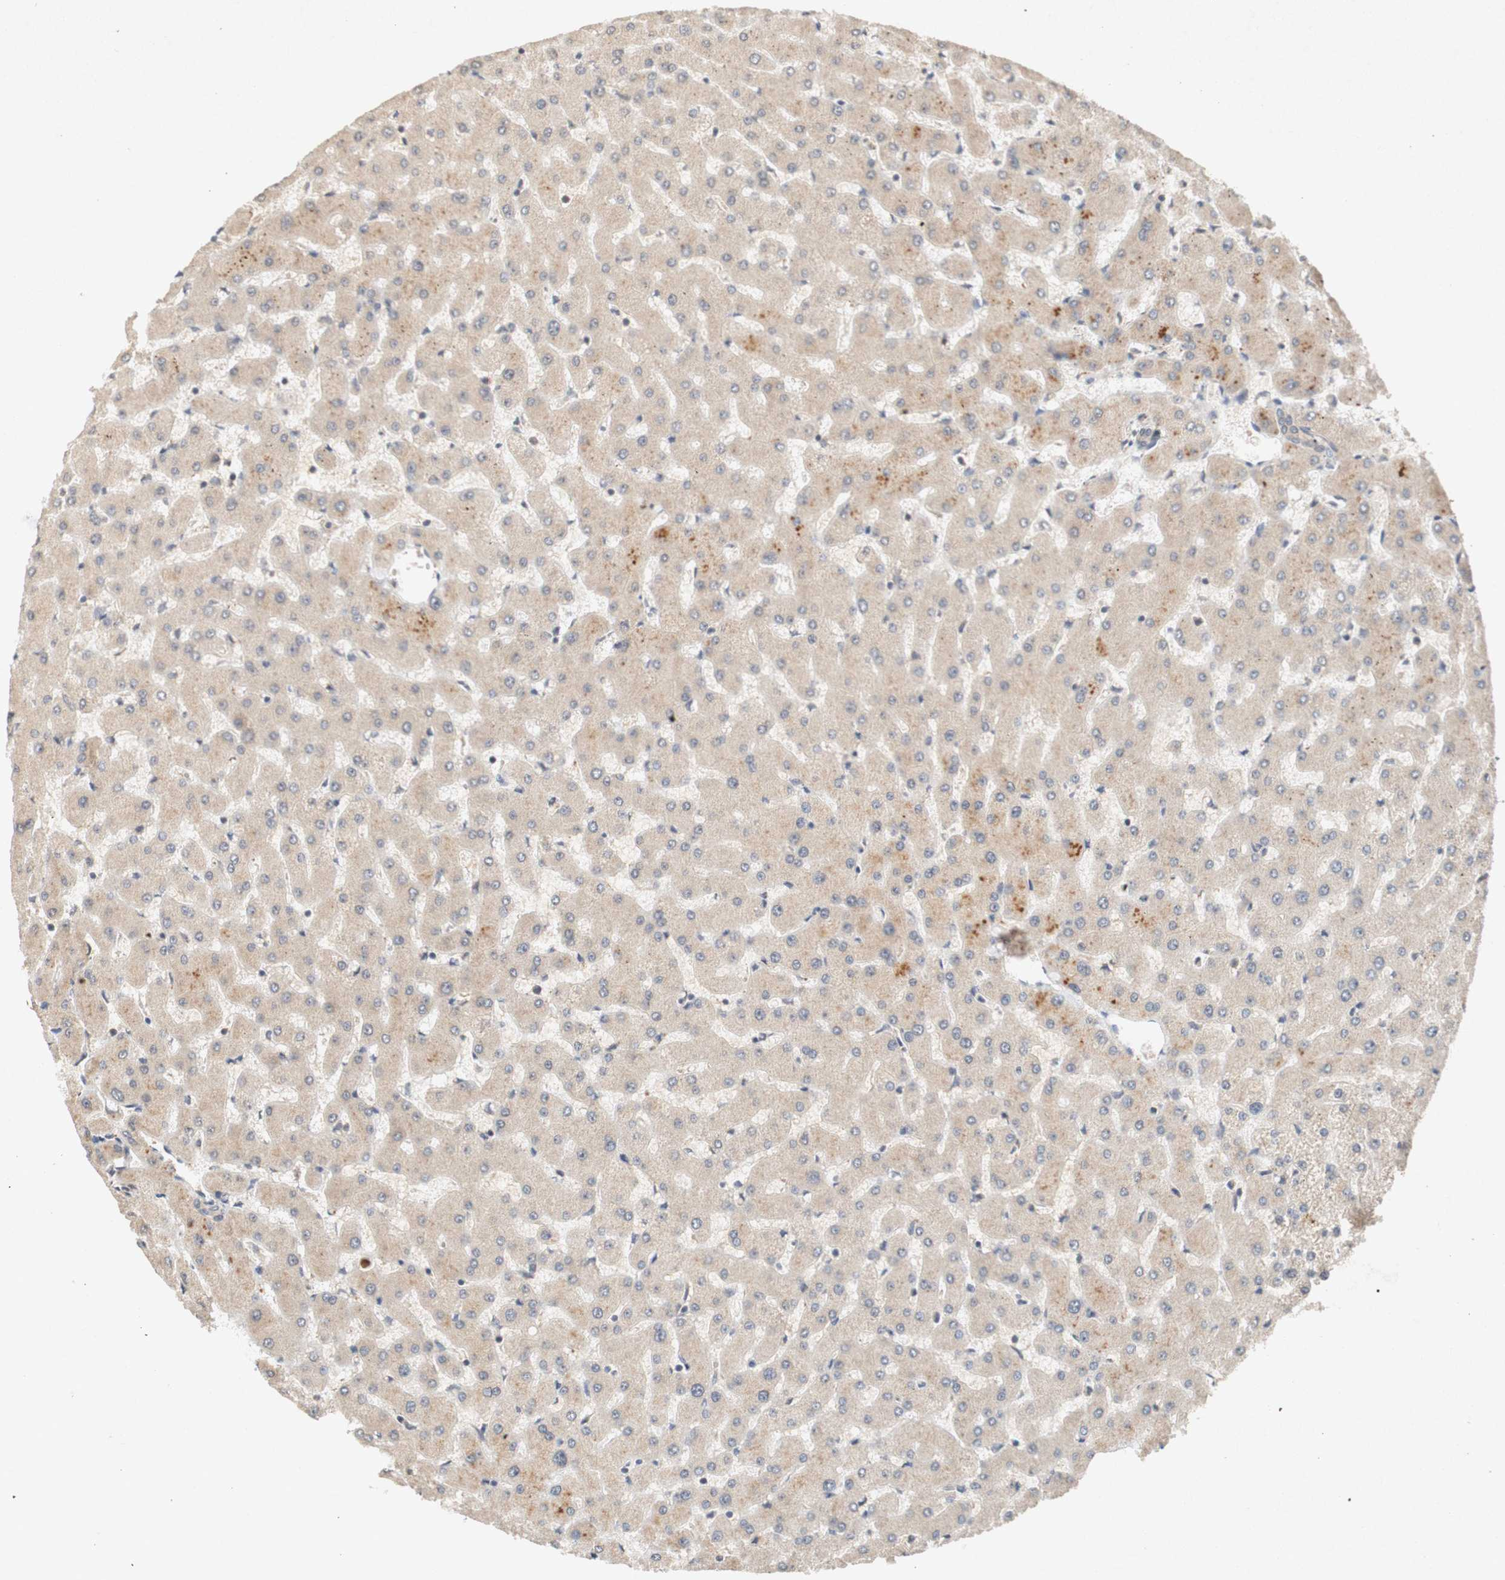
{"staining": {"intensity": "negative", "quantity": "none", "location": "none"}, "tissue": "liver", "cell_type": "Cholangiocytes", "image_type": "normal", "snomed": [{"axis": "morphology", "description": "Normal tissue, NOS"}, {"axis": "topography", "description": "Liver"}], "caption": "The micrograph exhibits no staining of cholangiocytes in benign liver. Brightfield microscopy of immunohistochemistry stained with DAB (brown) and hematoxylin (blue), captured at high magnification.", "gene": "PIN1", "patient": {"sex": "female", "age": 63}}